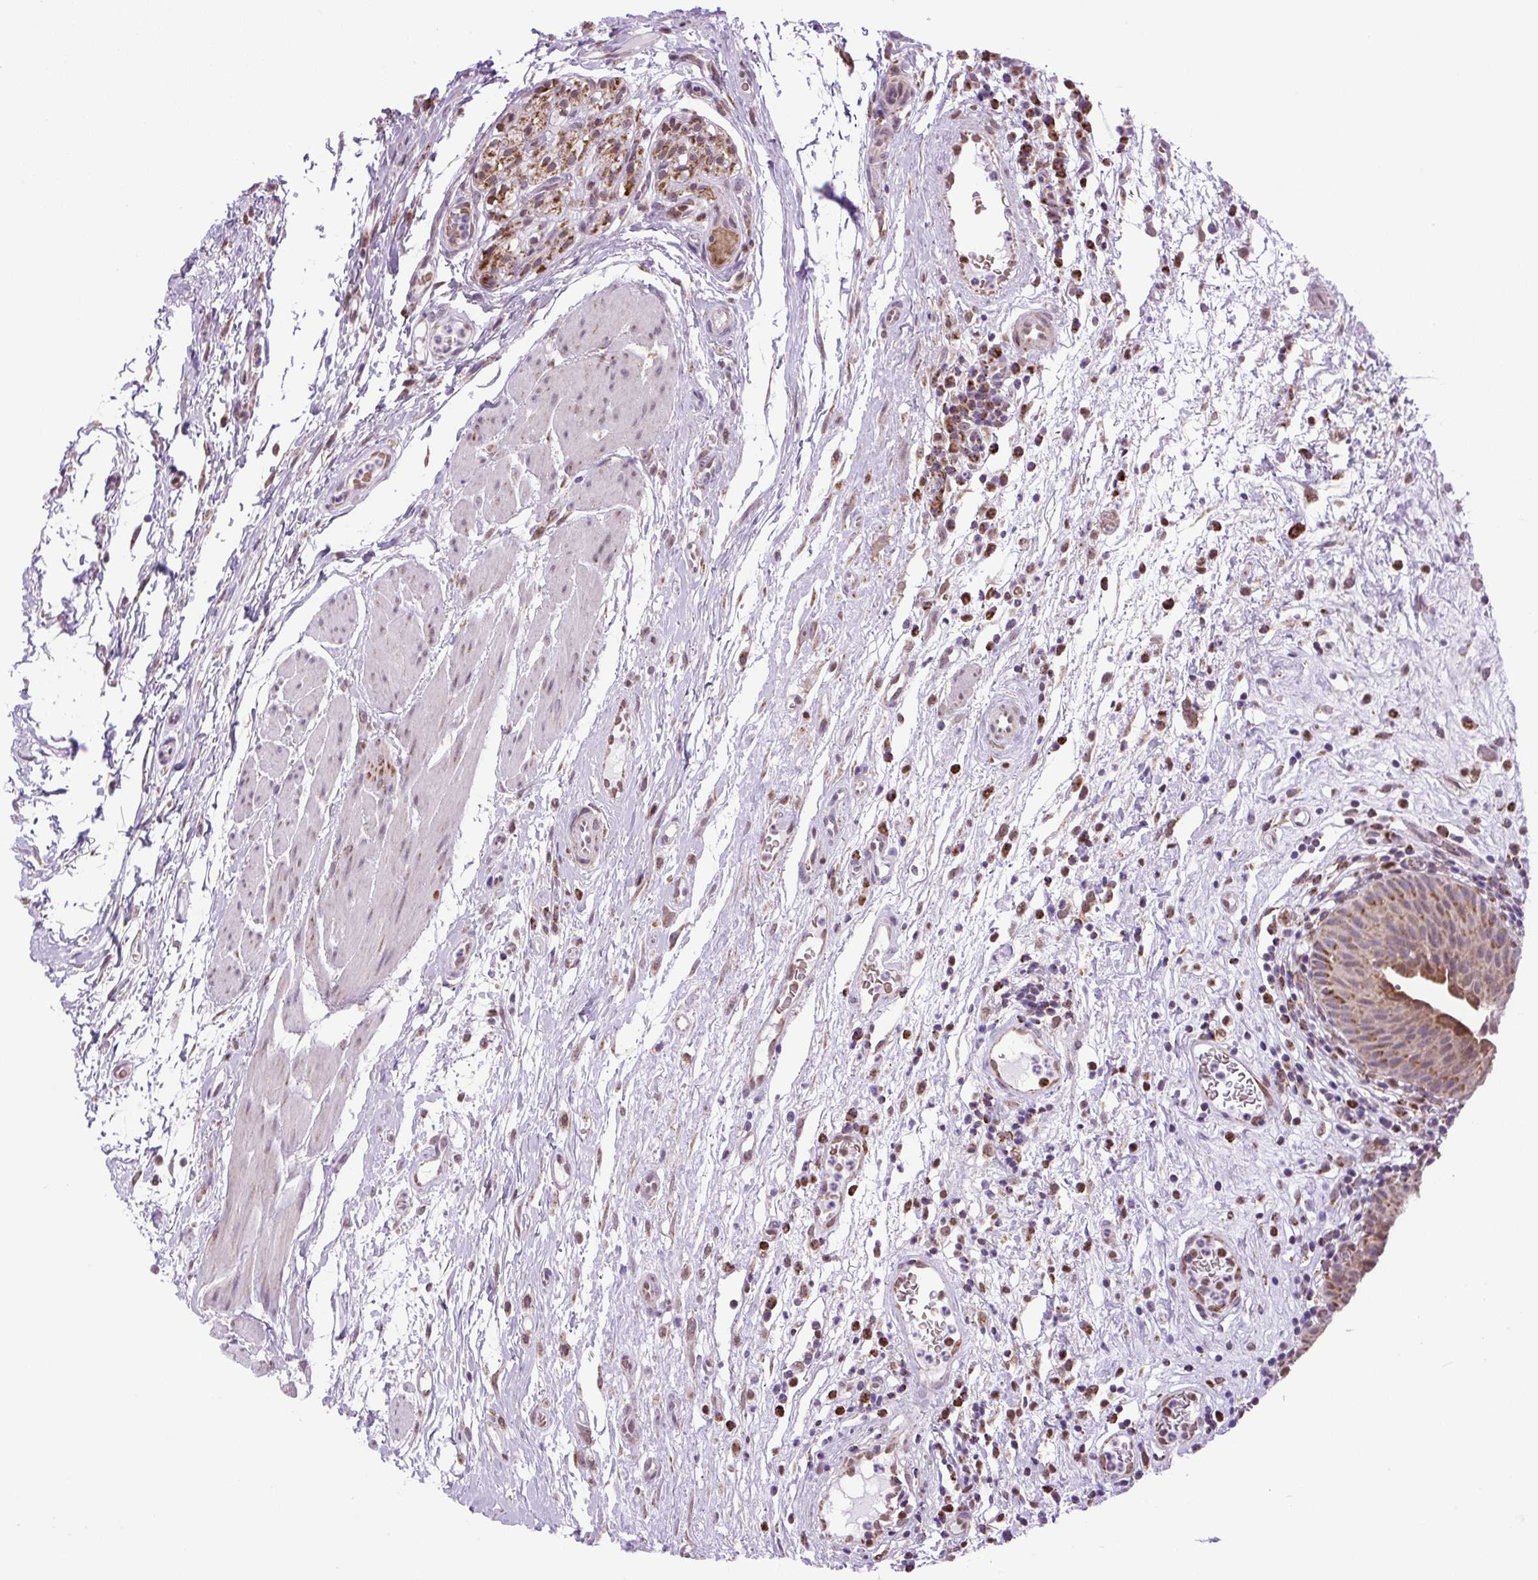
{"staining": {"intensity": "strong", "quantity": "25%-75%", "location": "cytoplasmic/membranous,nuclear"}, "tissue": "urinary bladder", "cell_type": "Urothelial cells", "image_type": "normal", "snomed": [{"axis": "morphology", "description": "Normal tissue, NOS"}, {"axis": "morphology", "description": "Inflammation, NOS"}, {"axis": "topography", "description": "Urinary bladder"}], "caption": "A histopathology image showing strong cytoplasmic/membranous,nuclear expression in about 25%-75% of urothelial cells in normal urinary bladder, as visualized by brown immunohistochemical staining.", "gene": "SCO2", "patient": {"sex": "male", "age": 57}}